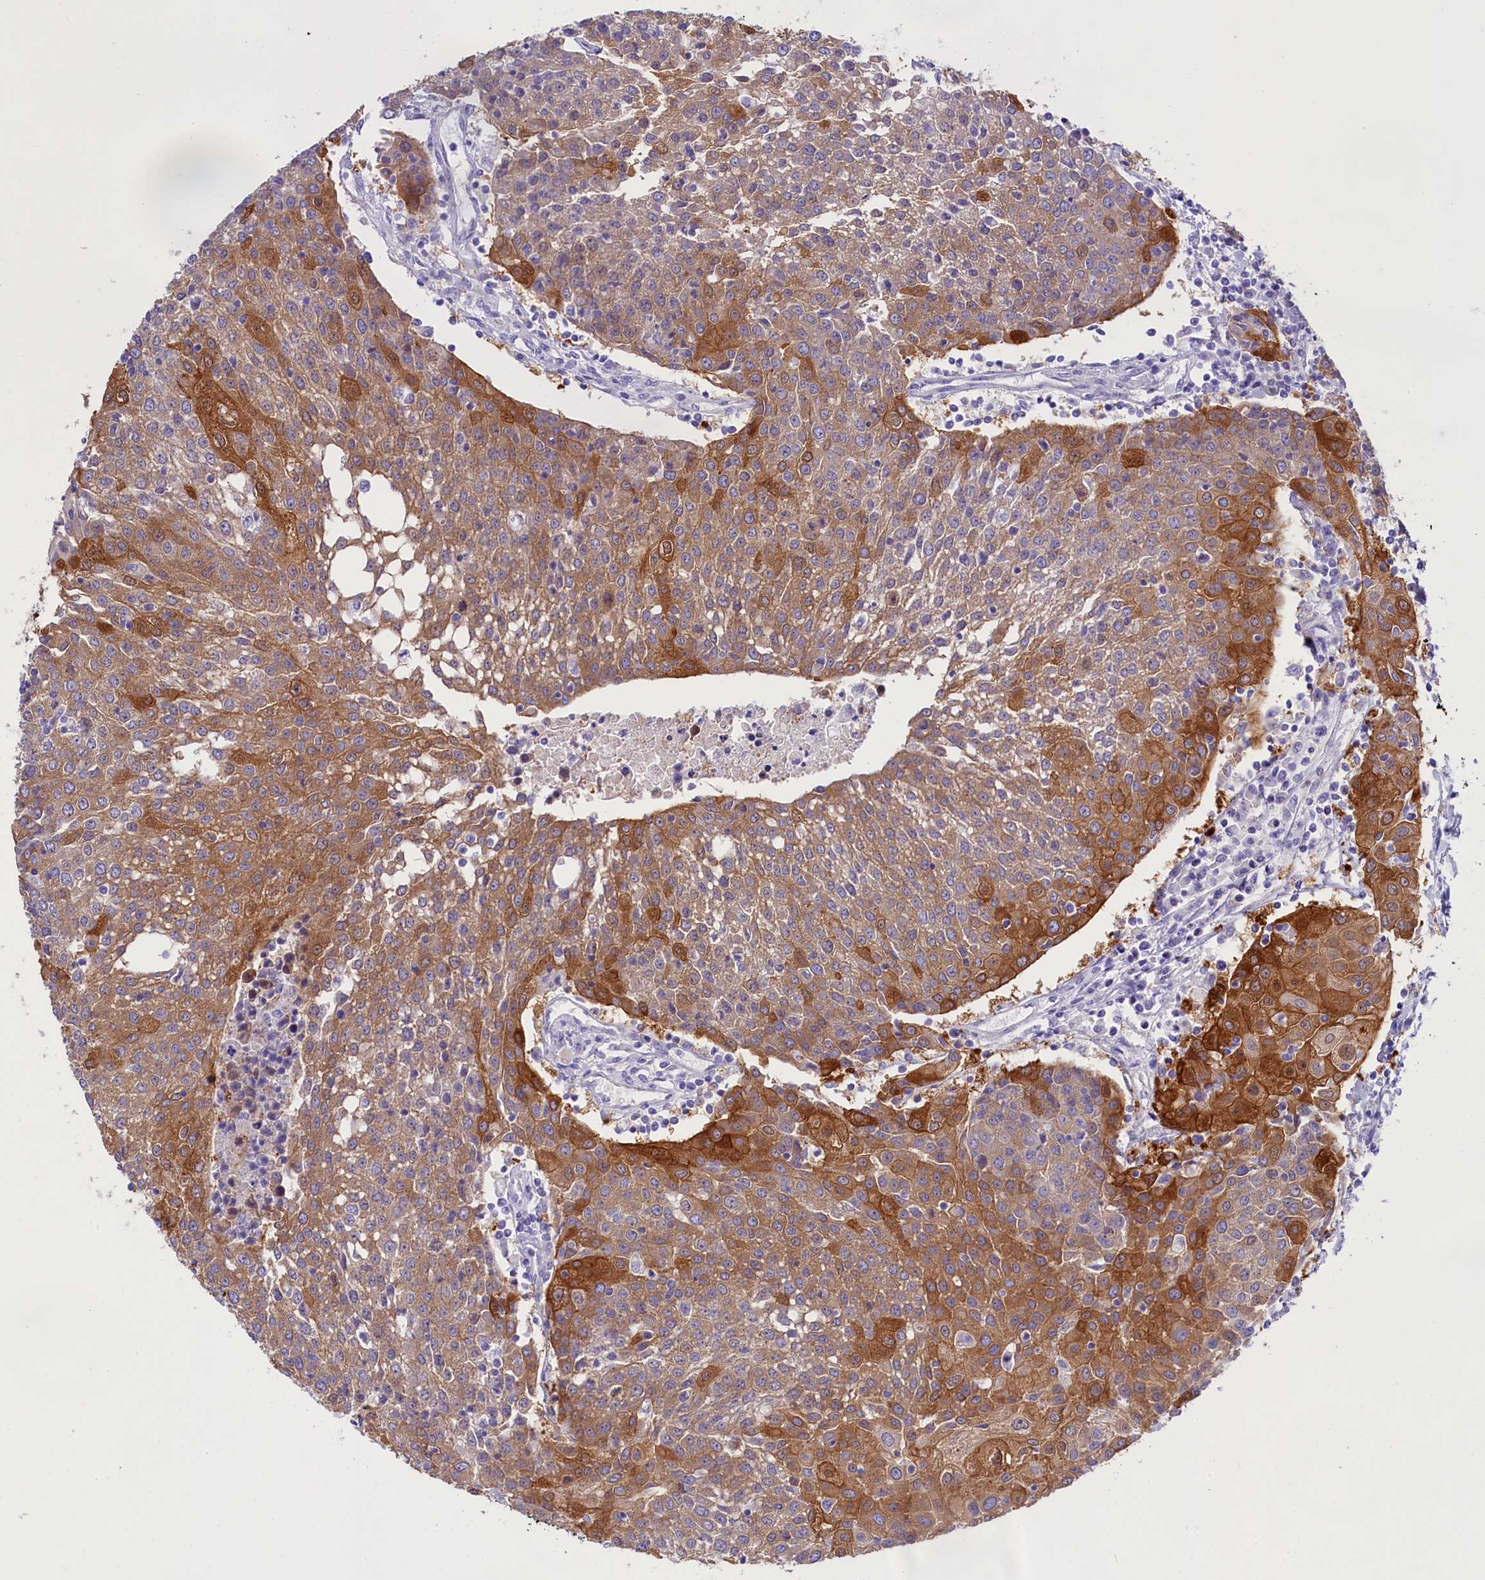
{"staining": {"intensity": "strong", "quantity": "25%-75%", "location": "cytoplasmic/membranous"}, "tissue": "urothelial cancer", "cell_type": "Tumor cells", "image_type": "cancer", "snomed": [{"axis": "morphology", "description": "Urothelial carcinoma, High grade"}, {"axis": "topography", "description": "Urinary bladder"}], "caption": "Tumor cells exhibit strong cytoplasmic/membranous expression in approximately 25%-75% of cells in urothelial carcinoma (high-grade).", "gene": "PPP1R13L", "patient": {"sex": "female", "age": 85}}